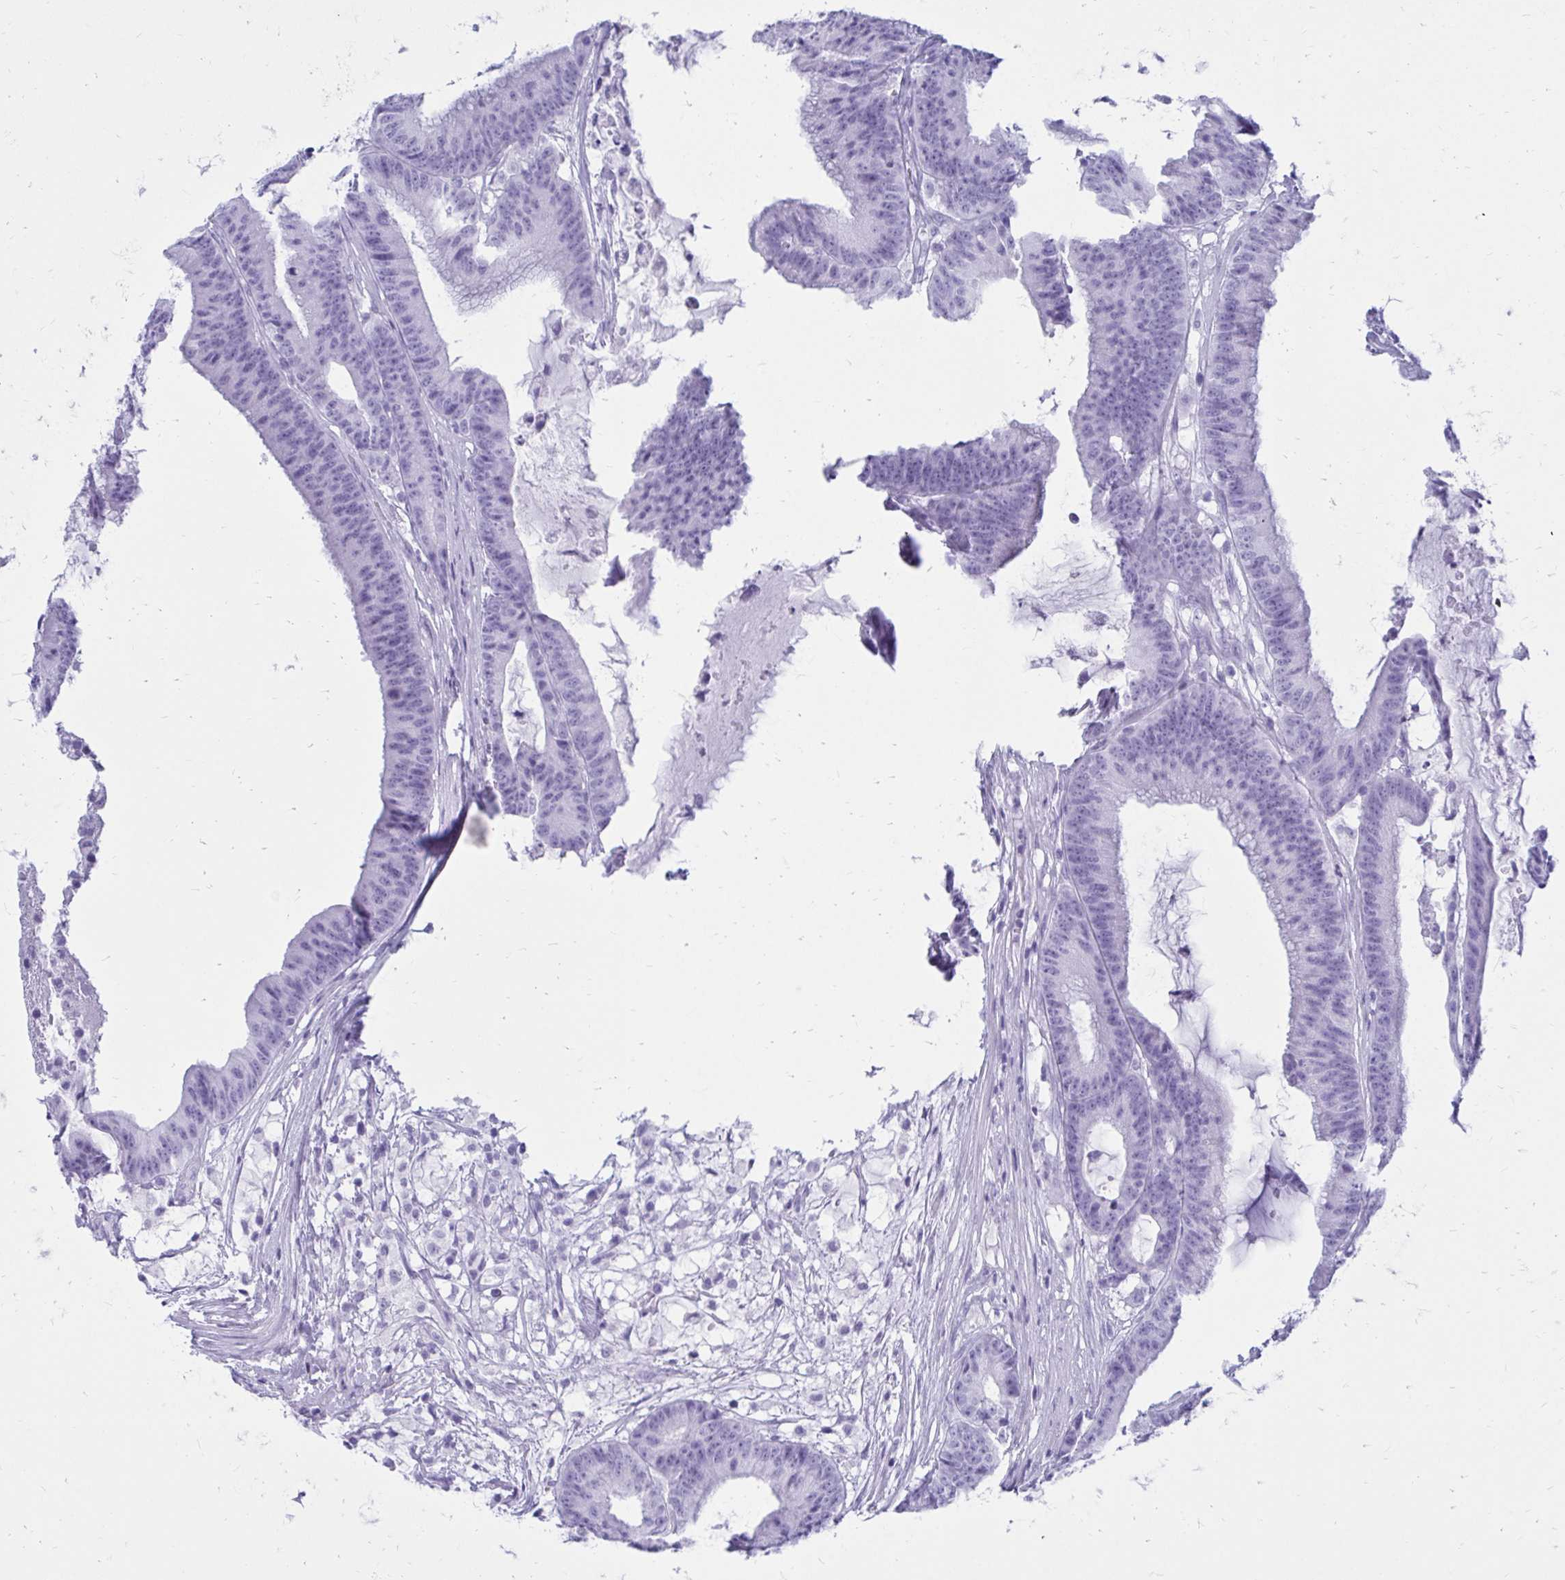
{"staining": {"intensity": "negative", "quantity": "none", "location": "none"}, "tissue": "colorectal cancer", "cell_type": "Tumor cells", "image_type": "cancer", "snomed": [{"axis": "morphology", "description": "Adenocarcinoma, NOS"}, {"axis": "topography", "description": "Colon"}], "caption": "Immunohistochemistry (IHC) histopathology image of human adenocarcinoma (colorectal) stained for a protein (brown), which displays no expression in tumor cells.", "gene": "OR10R2", "patient": {"sex": "female", "age": 78}}